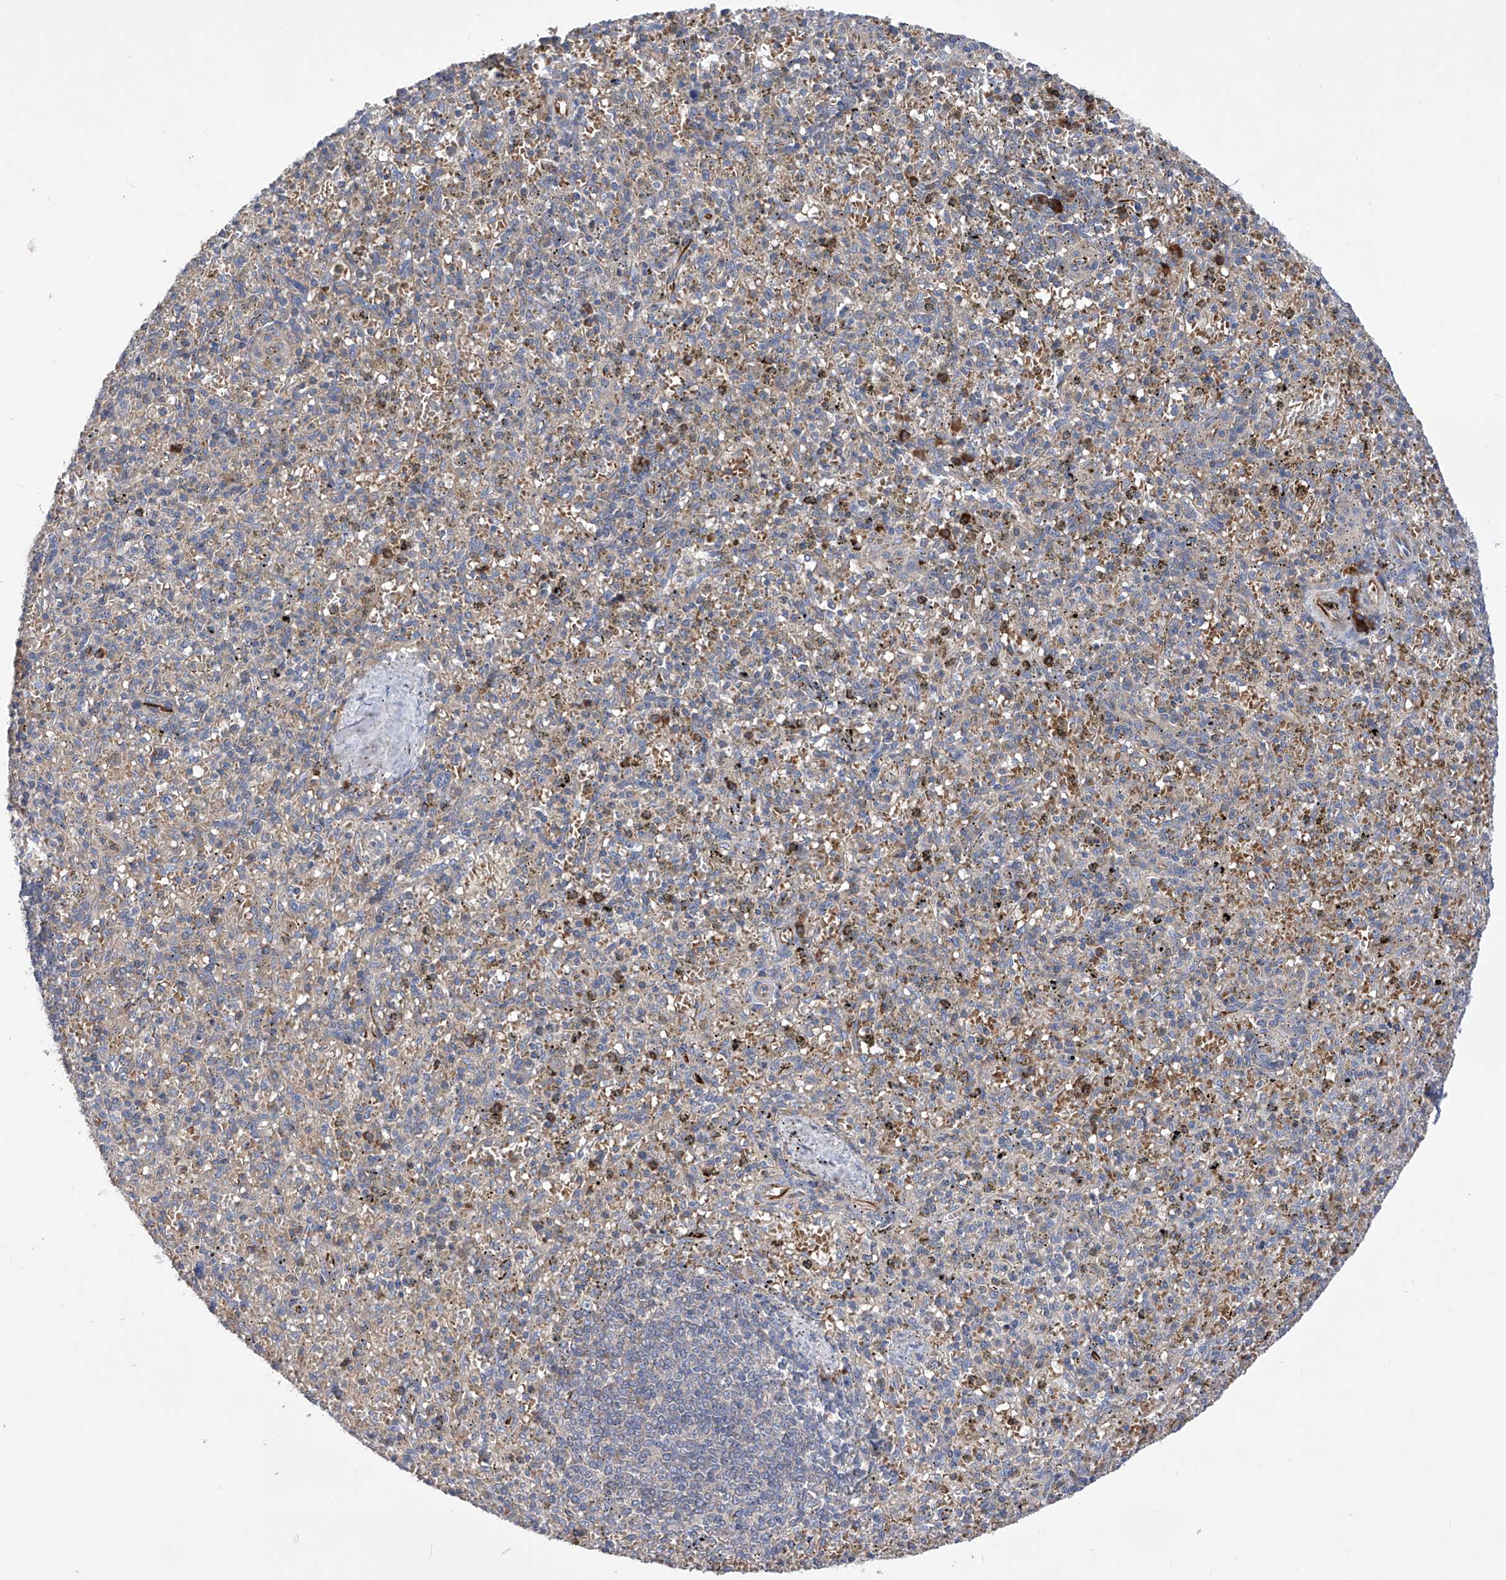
{"staining": {"intensity": "negative", "quantity": "none", "location": "none"}, "tissue": "spleen", "cell_type": "Cells in red pulp", "image_type": "normal", "snomed": [{"axis": "morphology", "description": "Normal tissue, NOS"}, {"axis": "topography", "description": "Spleen"}], "caption": "A high-resolution photomicrograph shows immunohistochemistry (IHC) staining of unremarkable spleen, which reveals no significant staining in cells in red pulp. The staining was performed using DAB to visualize the protein expression in brown, while the nuclei were stained in blue with hematoxylin (Magnification: 20x).", "gene": "NFATC4", "patient": {"sex": "male", "age": 72}}